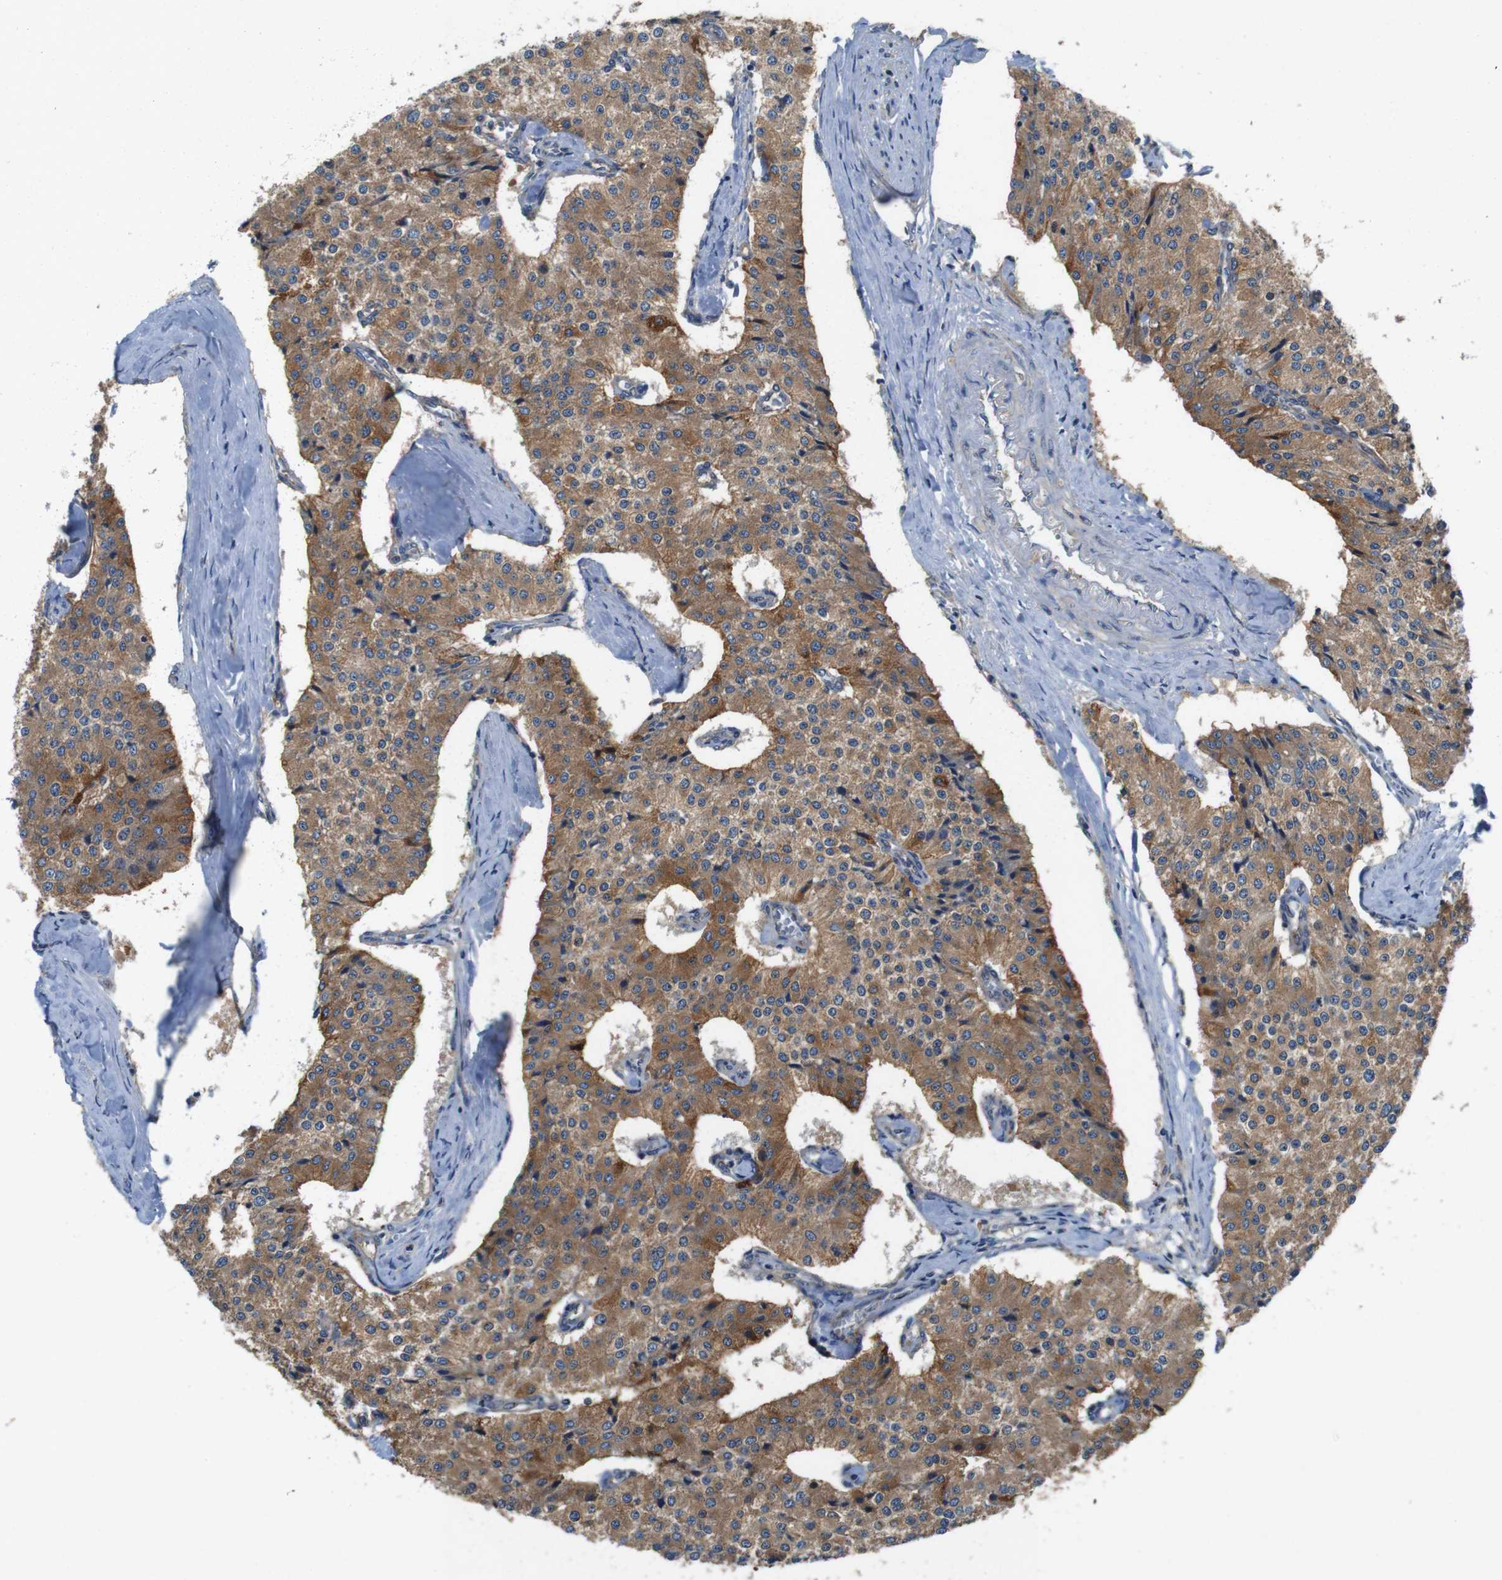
{"staining": {"intensity": "moderate", "quantity": ">75%", "location": "cytoplasmic/membranous"}, "tissue": "carcinoid", "cell_type": "Tumor cells", "image_type": "cancer", "snomed": [{"axis": "morphology", "description": "Carcinoid, malignant, NOS"}, {"axis": "topography", "description": "Colon"}], "caption": "Human carcinoid stained with a protein marker displays moderate staining in tumor cells.", "gene": "DCTN1", "patient": {"sex": "female", "age": 52}}